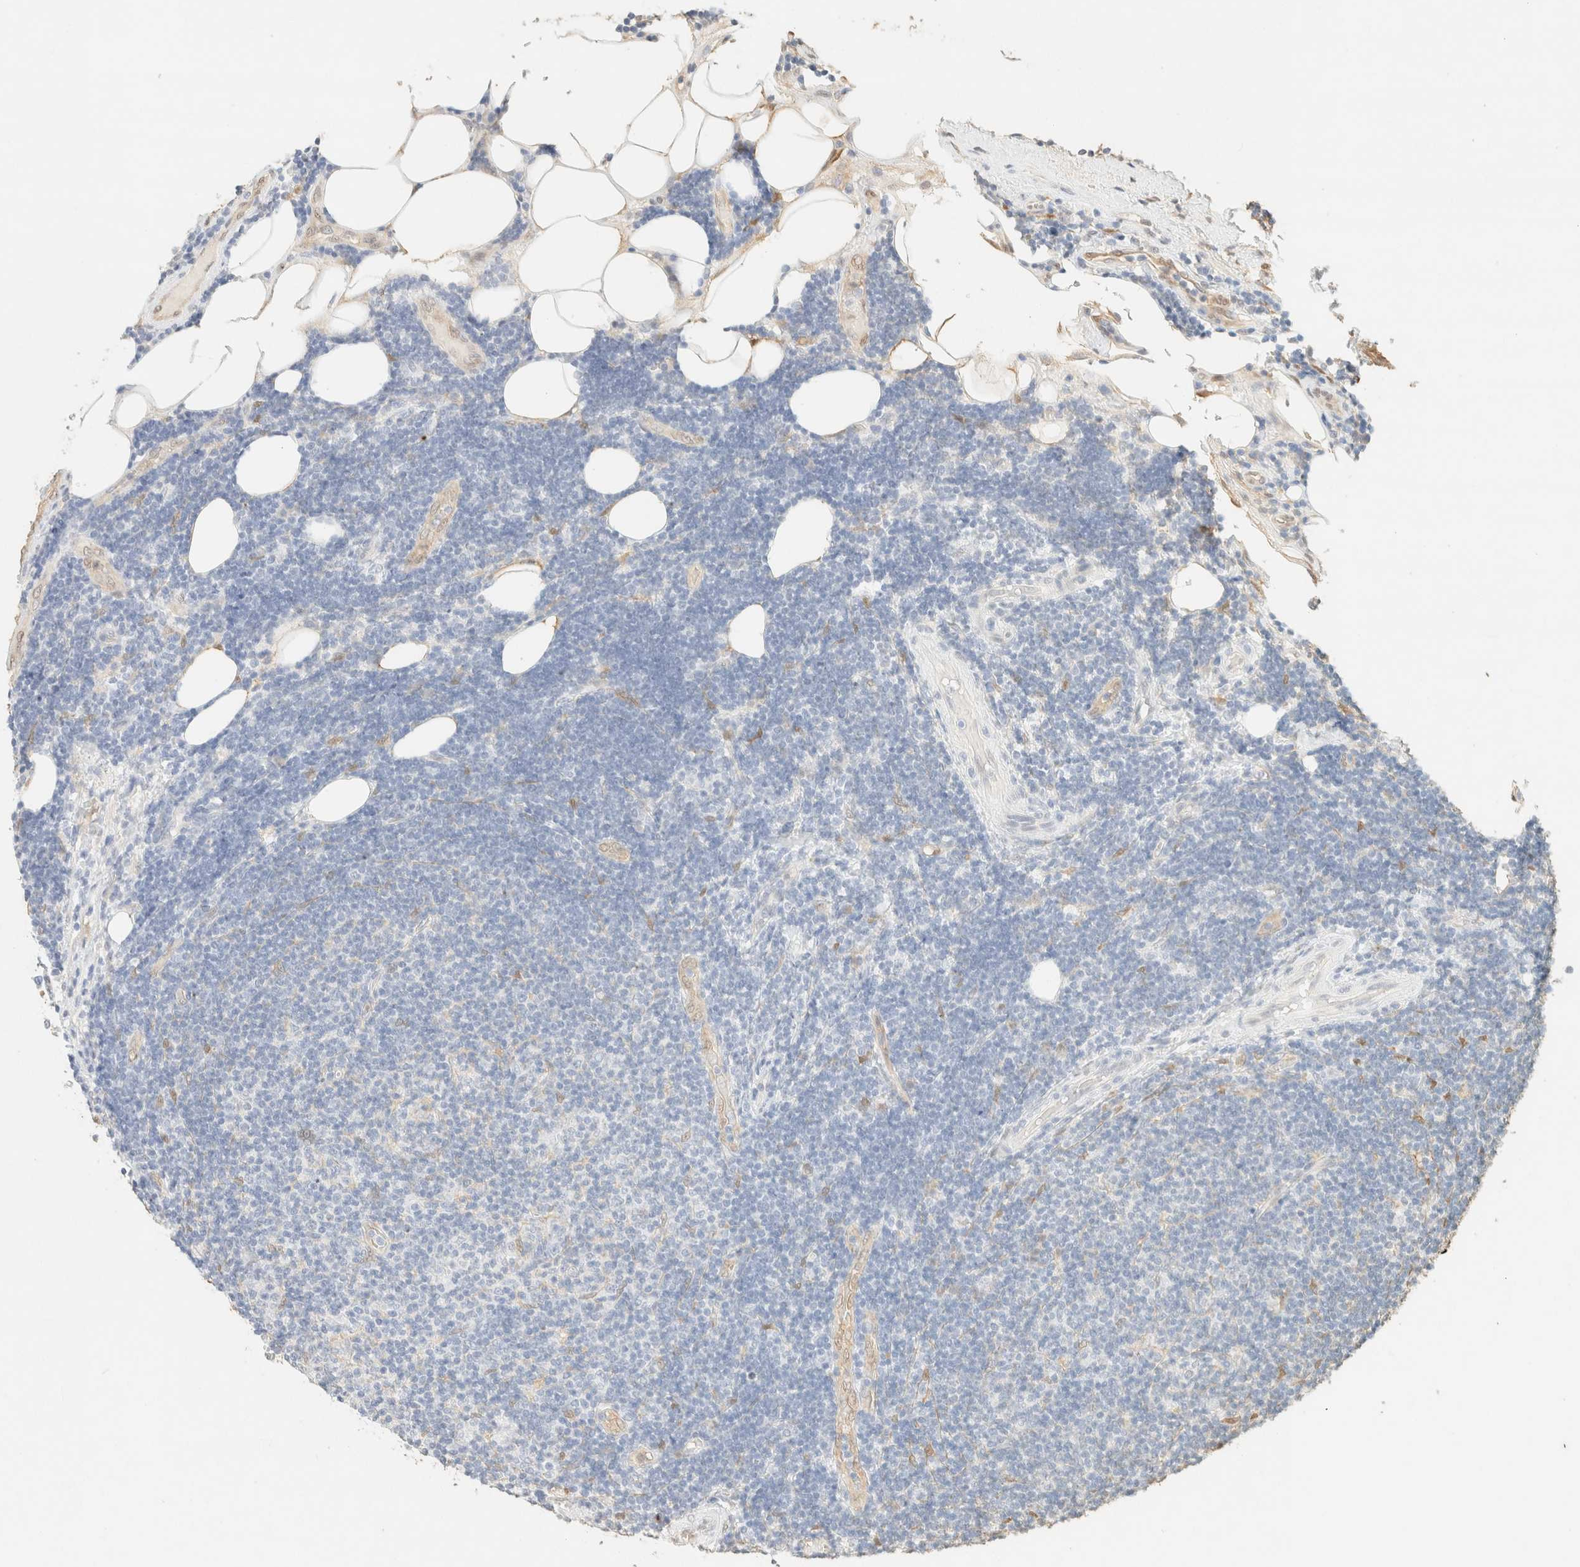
{"staining": {"intensity": "negative", "quantity": "none", "location": "none"}, "tissue": "lymphoma", "cell_type": "Tumor cells", "image_type": "cancer", "snomed": [{"axis": "morphology", "description": "Malignant lymphoma, non-Hodgkin's type, Low grade"}, {"axis": "topography", "description": "Lymph node"}], "caption": "The histopathology image reveals no staining of tumor cells in lymphoma.", "gene": "S100A13", "patient": {"sex": "male", "age": 83}}